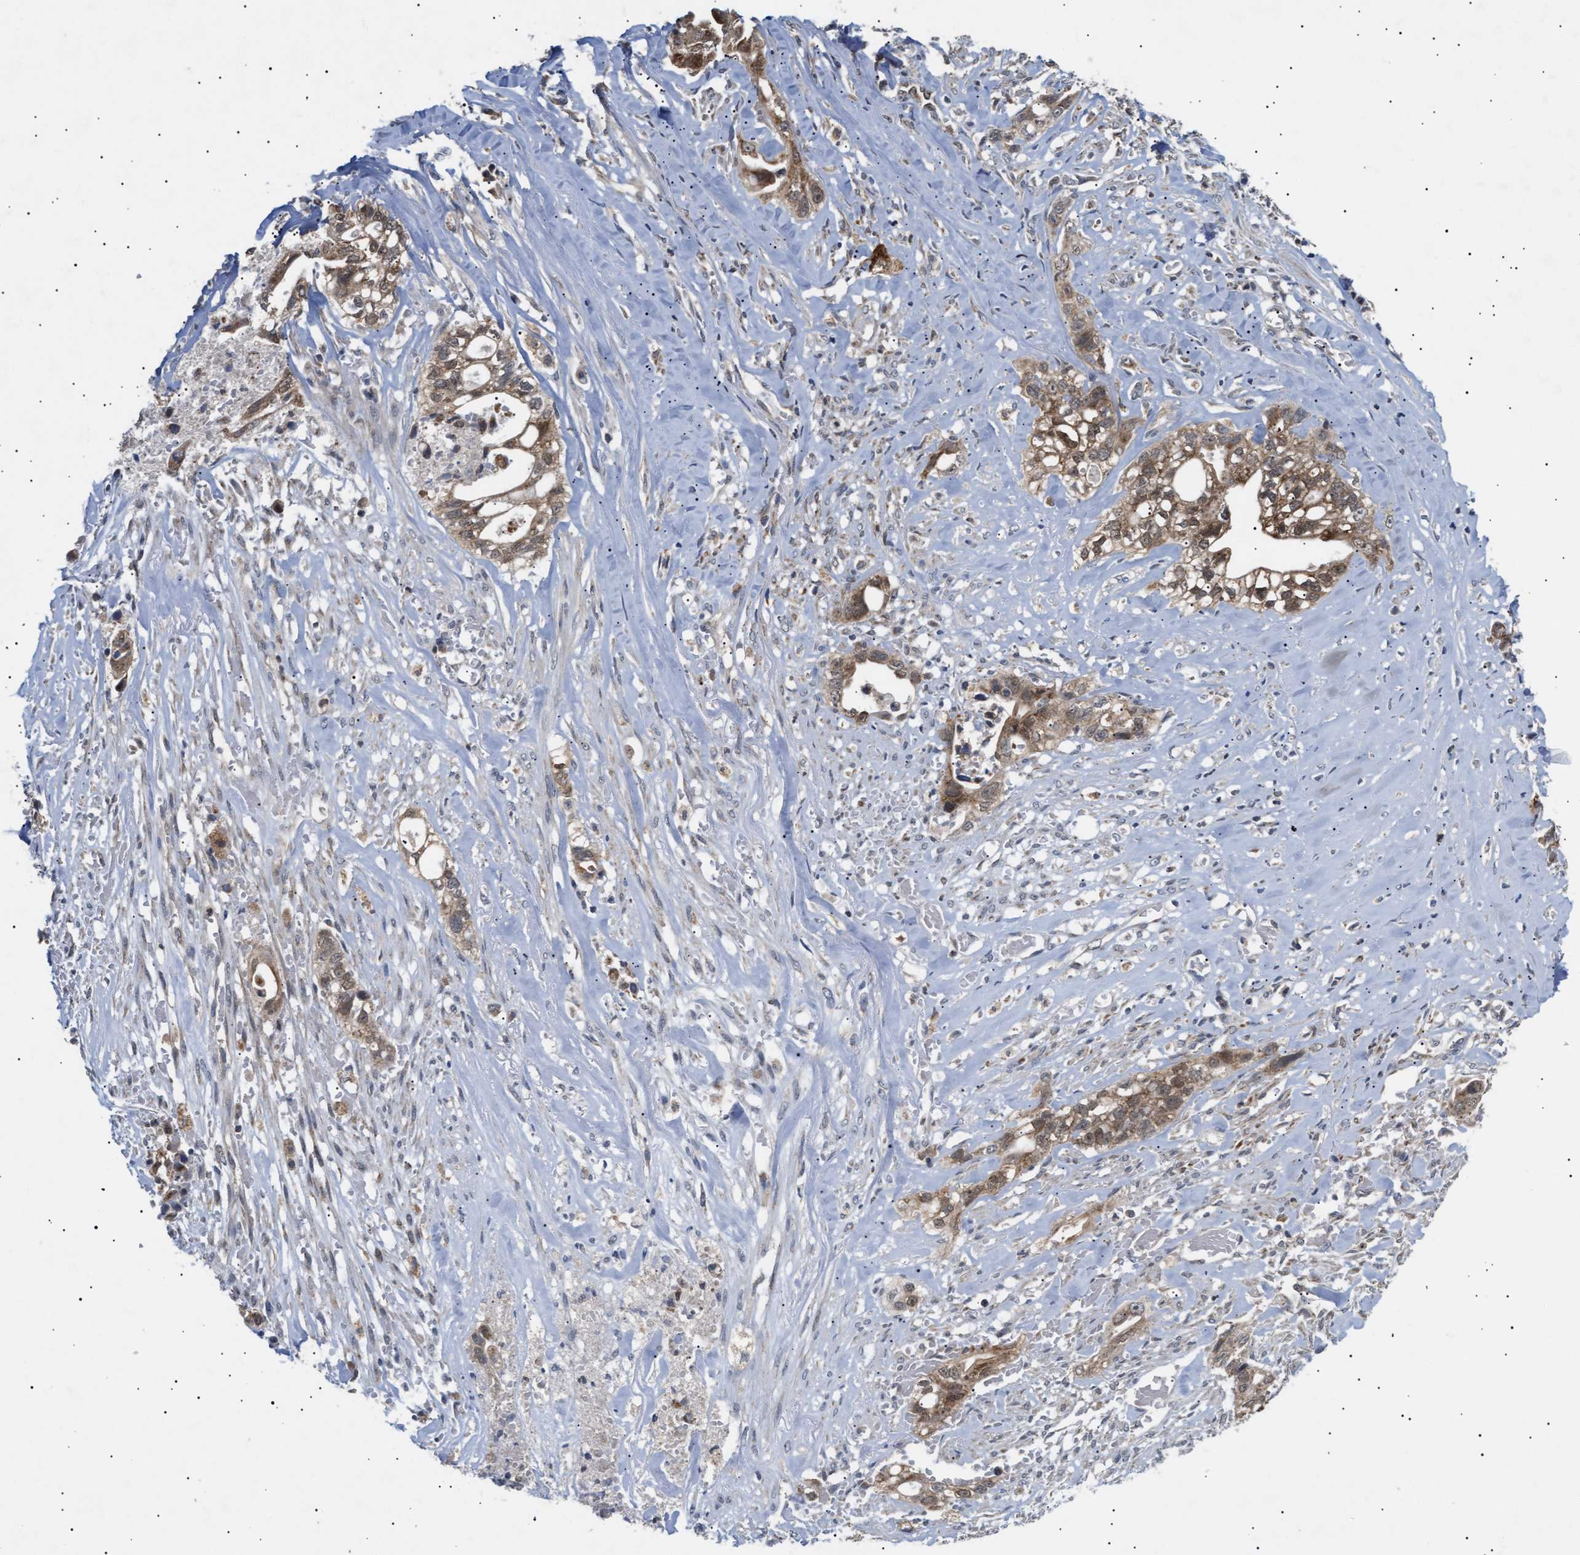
{"staining": {"intensity": "moderate", "quantity": ">75%", "location": "cytoplasmic/membranous"}, "tissue": "liver cancer", "cell_type": "Tumor cells", "image_type": "cancer", "snomed": [{"axis": "morphology", "description": "Cholangiocarcinoma"}, {"axis": "topography", "description": "Liver"}], "caption": "Immunohistochemistry (IHC) staining of liver cancer (cholangiocarcinoma), which demonstrates medium levels of moderate cytoplasmic/membranous expression in approximately >75% of tumor cells indicating moderate cytoplasmic/membranous protein staining. The staining was performed using DAB (brown) for protein detection and nuclei were counterstained in hematoxylin (blue).", "gene": "SIRT5", "patient": {"sex": "female", "age": 70}}